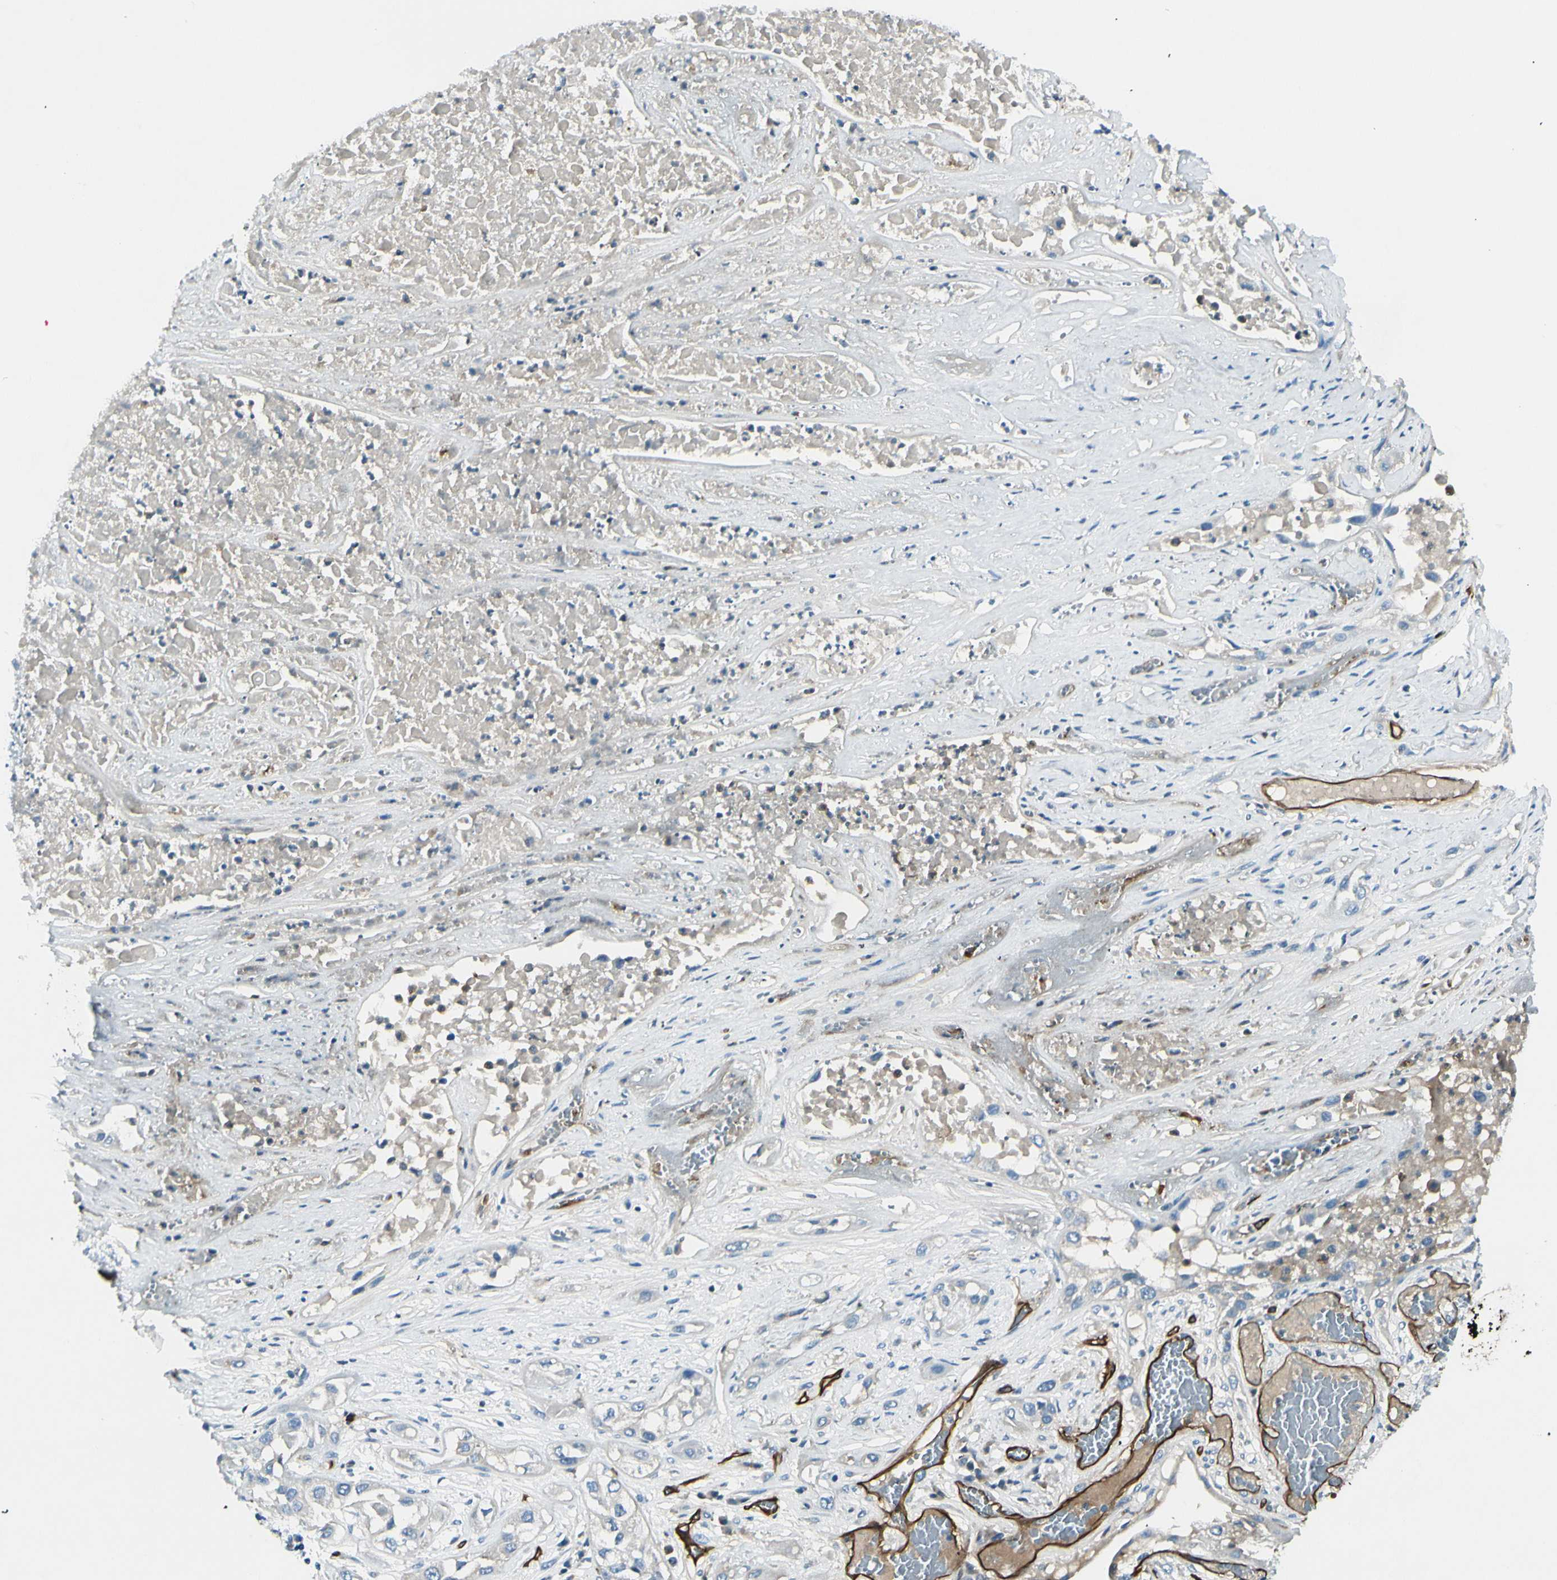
{"staining": {"intensity": "negative", "quantity": "none", "location": "none"}, "tissue": "lung cancer", "cell_type": "Tumor cells", "image_type": "cancer", "snomed": [{"axis": "morphology", "description": "Squamous cell carcinoma, NOS"}, {"axis": "topography", "description": "Lung"}], "caption": "This image is of lung squamous cell carcinoma stained with immunohistochemistry to label a protein in brown with the nuclei are counter-stained blue. There is no expression in tumor cells. Nuclei are stained in blue.", "gene": "CD93", "patient": {"sex": "male", "age": 71}}